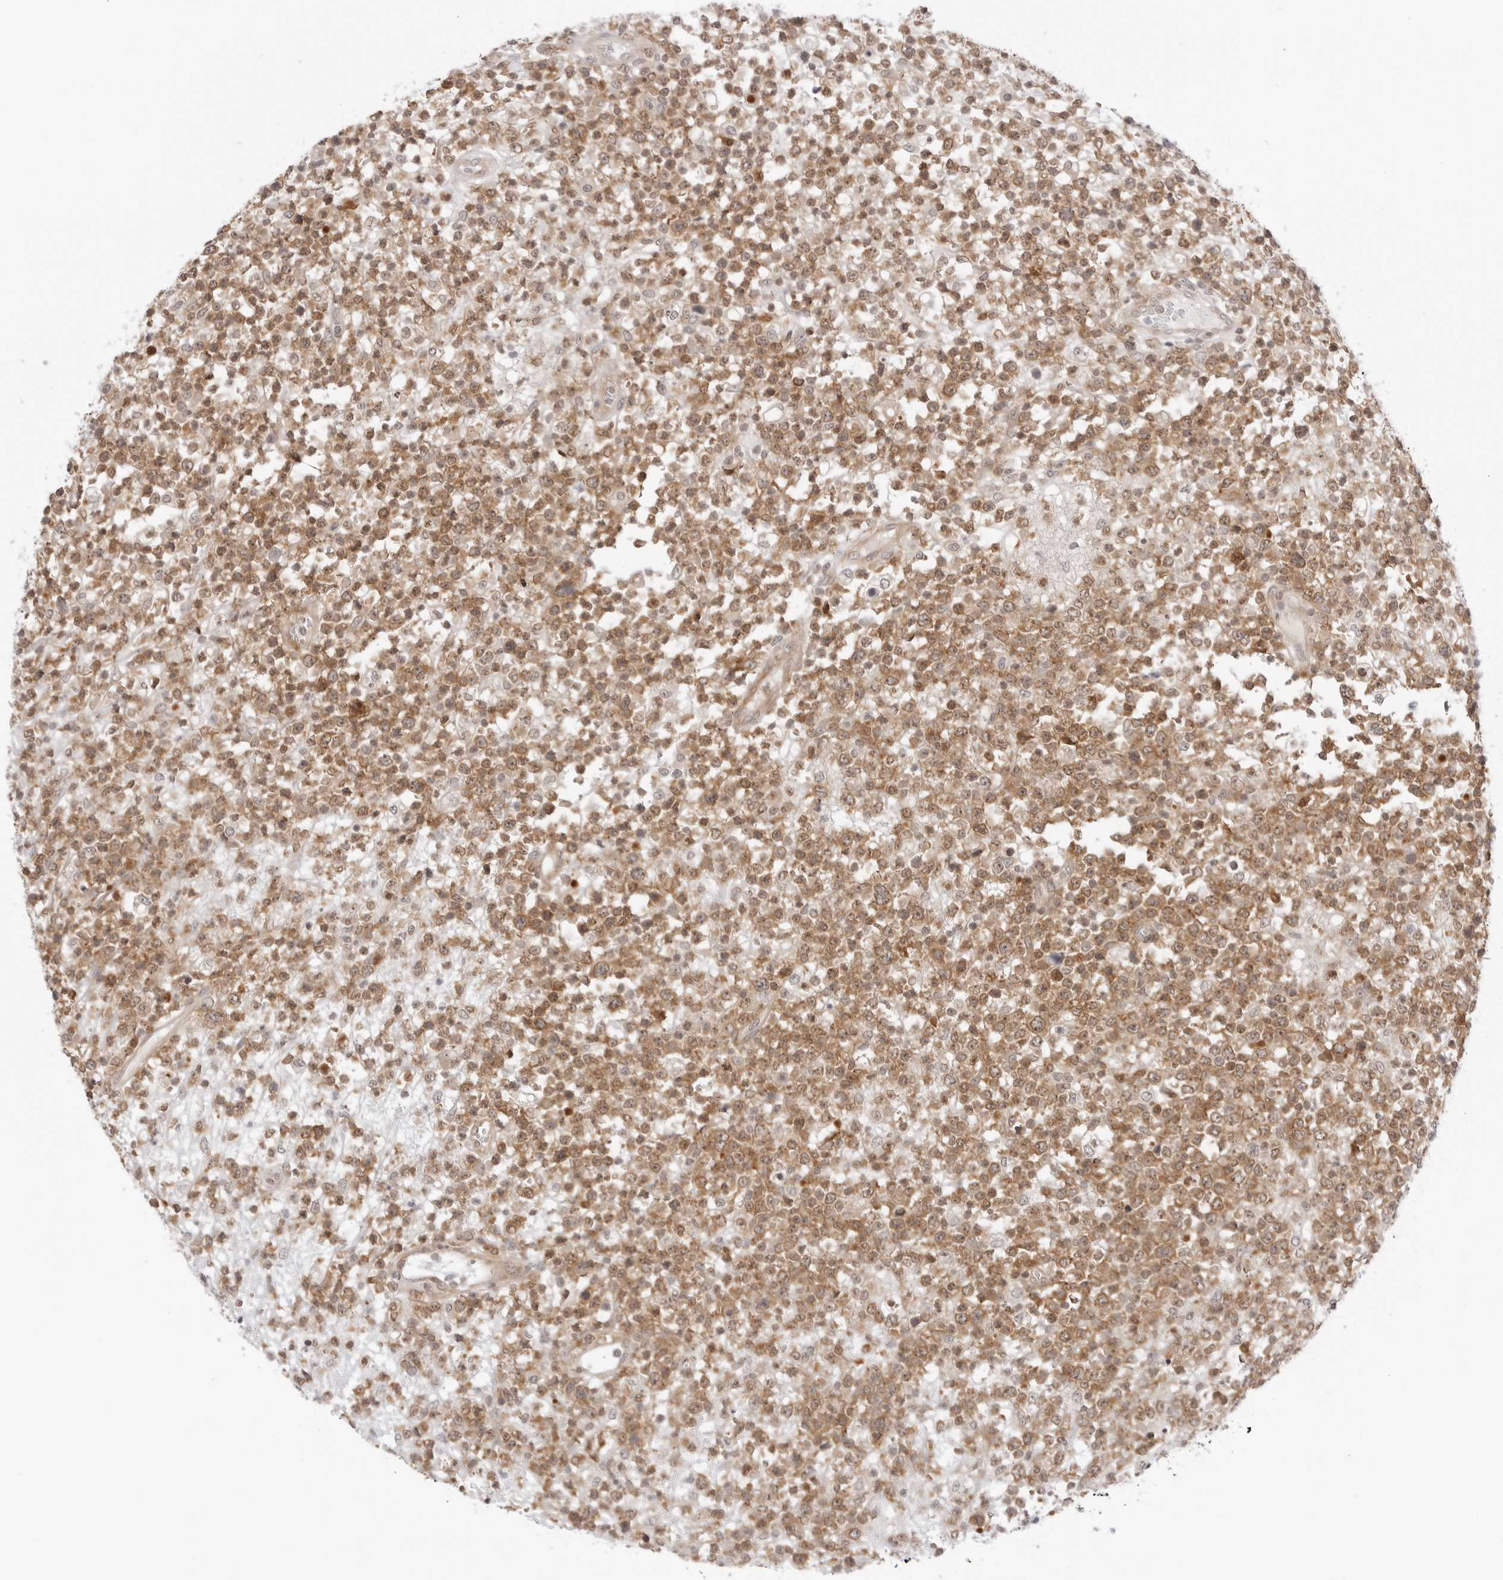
{"staining": {"intensity": "moderate", "quantity": ">75%", "location": "cytoplasmic/membranous,nuclear"}, "tissue": "lymphoma", "cell_type": "Tumor cells", "image_type": "cancer", "snomed": [{"axis": "morphology", "description": "Malignant lymphoma, non-Hodgkin's type, High grade"}, {"axis": "topography", "description": "Colon"}], "caption": "Protein expression analysis of human lymphoma reveals moderate cytoplasmic/membranous and nuclear positivity in about >75% of tumor cells.", "gene": "NUDC", "patient": {"sex": "female", "age": 53}}